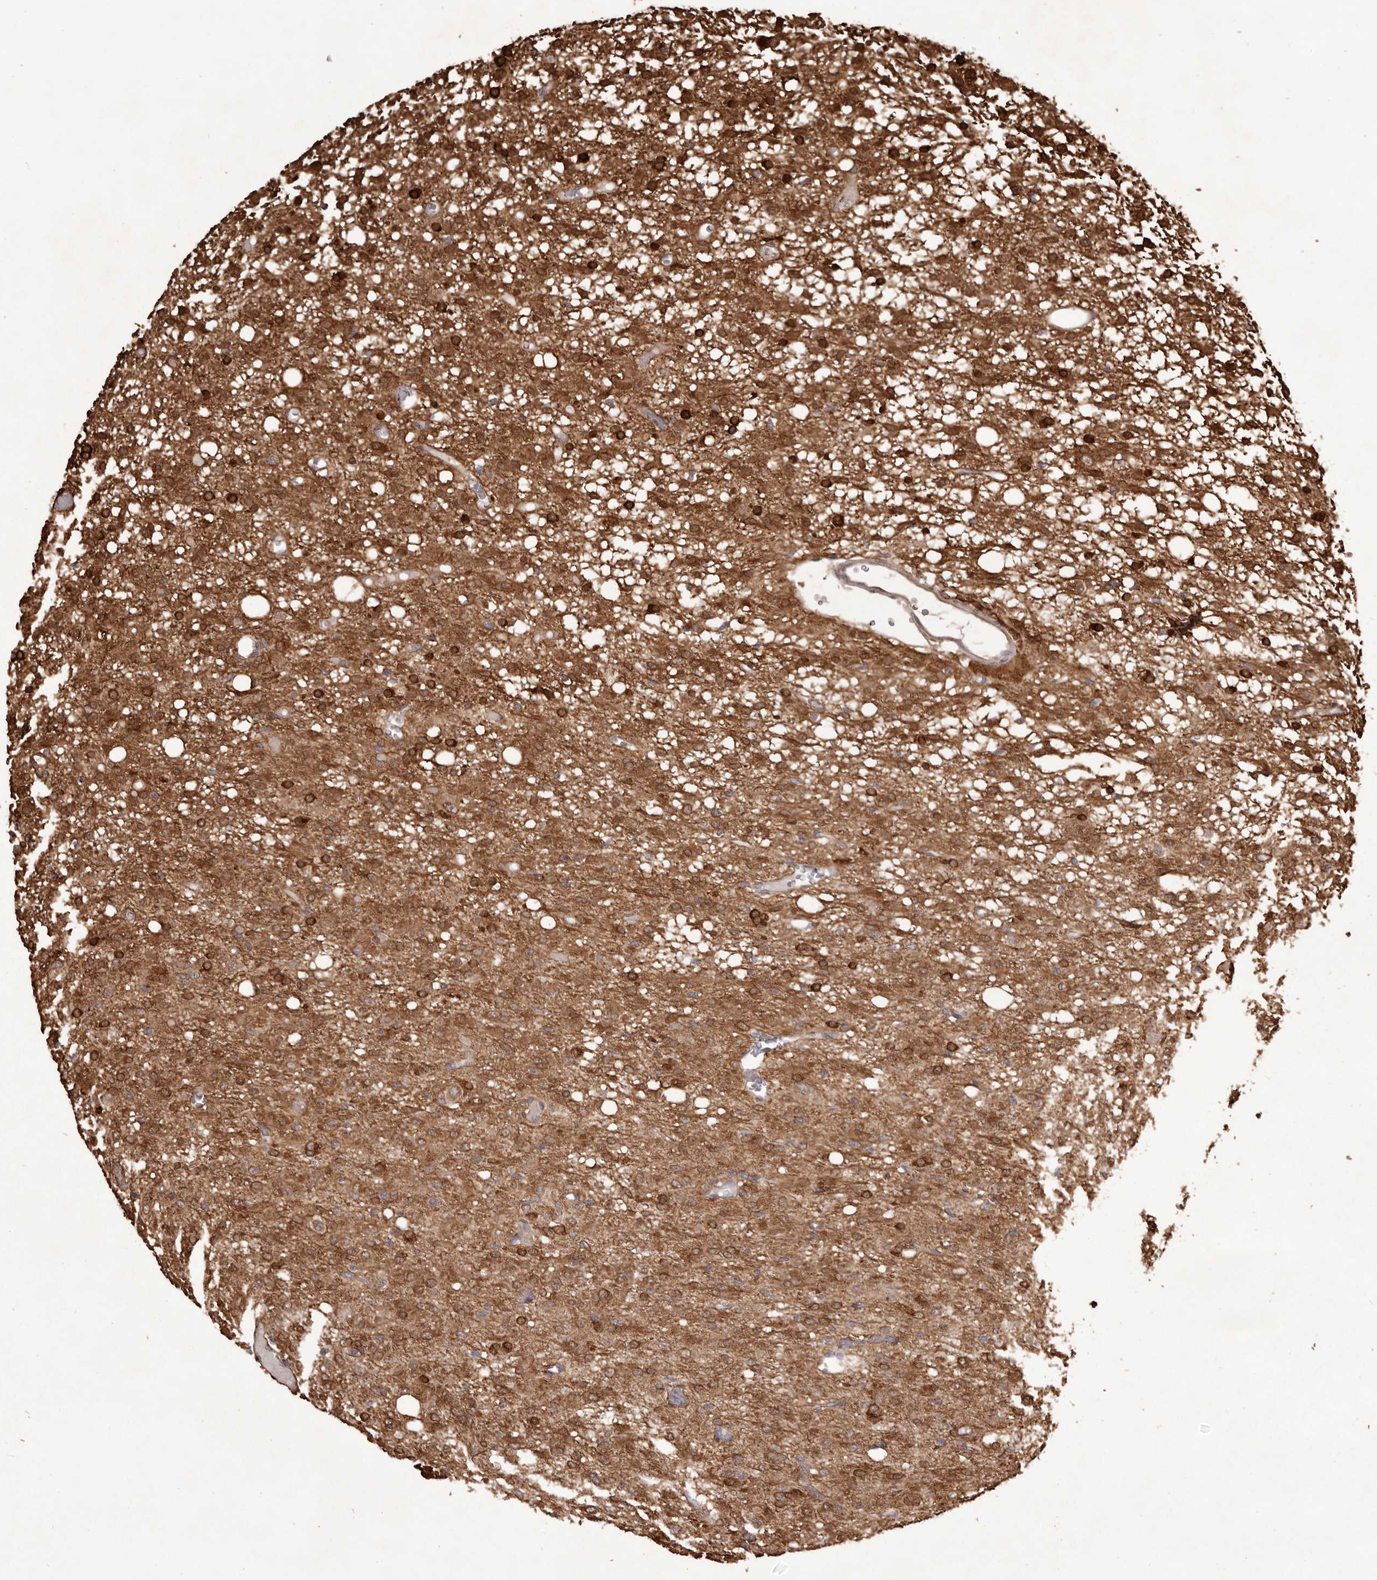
{"staining": {"intensity": "strong", "quantity": ">75%", "location": "cytoplasmic/membranous"}, "tissue": "glioma", "cell_type": "Tumor cells", "image_type": "cancer", "snomed": [{"axis": "morphology", "description": "Glioma, malignant, High grade"}, {"axis": "topography", "description": "Brain"}], "caption": "DAB immunohistochemical staining of malignant high-grade glioma reveals strong cytoplasmic/membranous protein positivity in approximately >75% of tumor cells. Nuclei are stained in blue.", "gene": "GFOD1", "patient": {"sex": "female", "age": 59}}